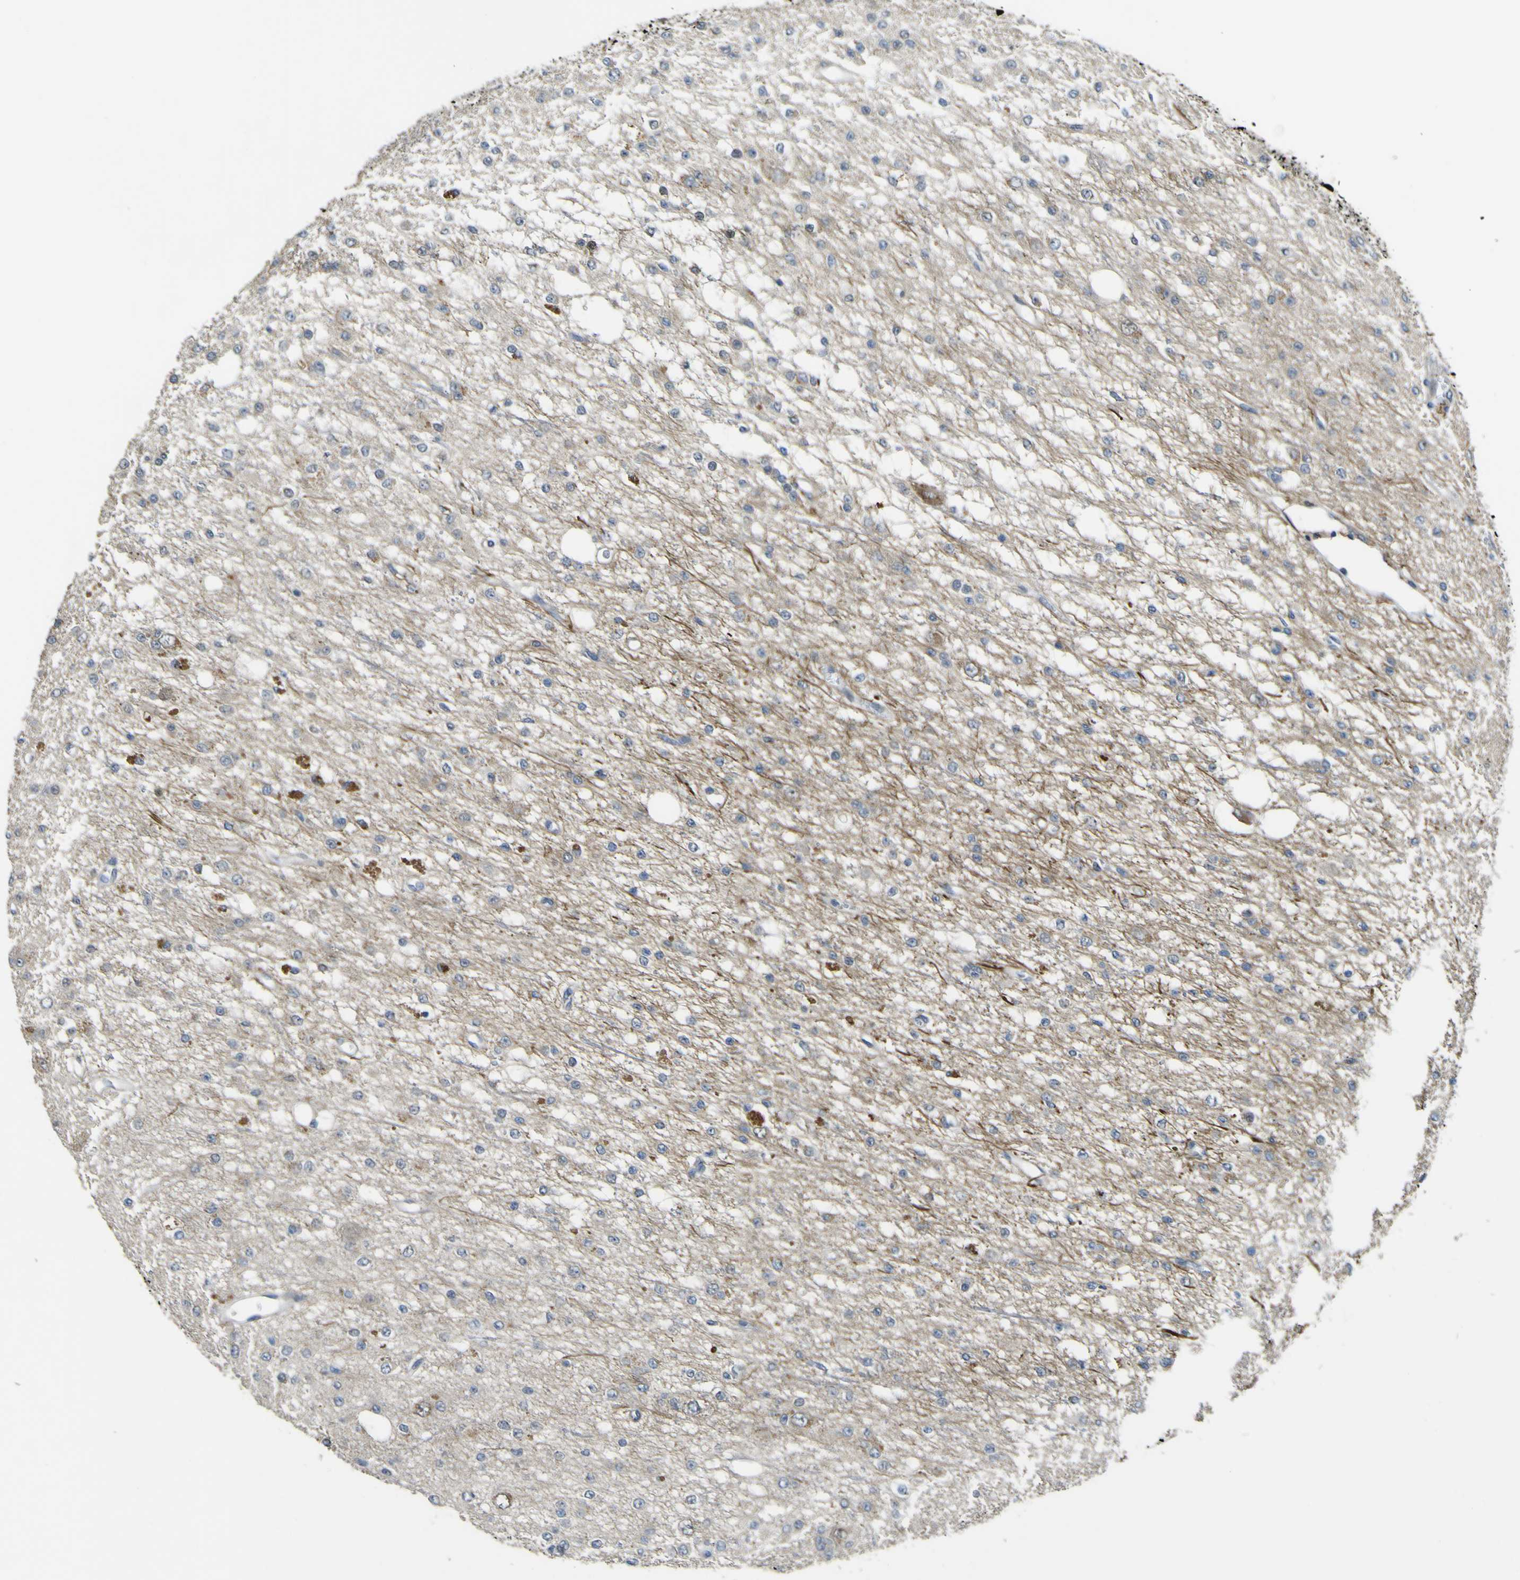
{"staining": {"intensity": "negative", "quantity": "none", "location": "none"}, "tissue": "glioma", "cell_type": "Tumor cells", "image_type": "cancer", "snomed": [{"axis": "morphology", "description": "Glioma, malignant, Low grade"}, {"axis": "topography", "description": "Brain"}], "caption": "Immunohistochemistry of glioma demonstrates no expression in tumor cells. (Immunohistochemistry, brightfield microscopy, high magnification).", "gene": "LBHD1", "patient": {"sex": "male", "age": 38}}